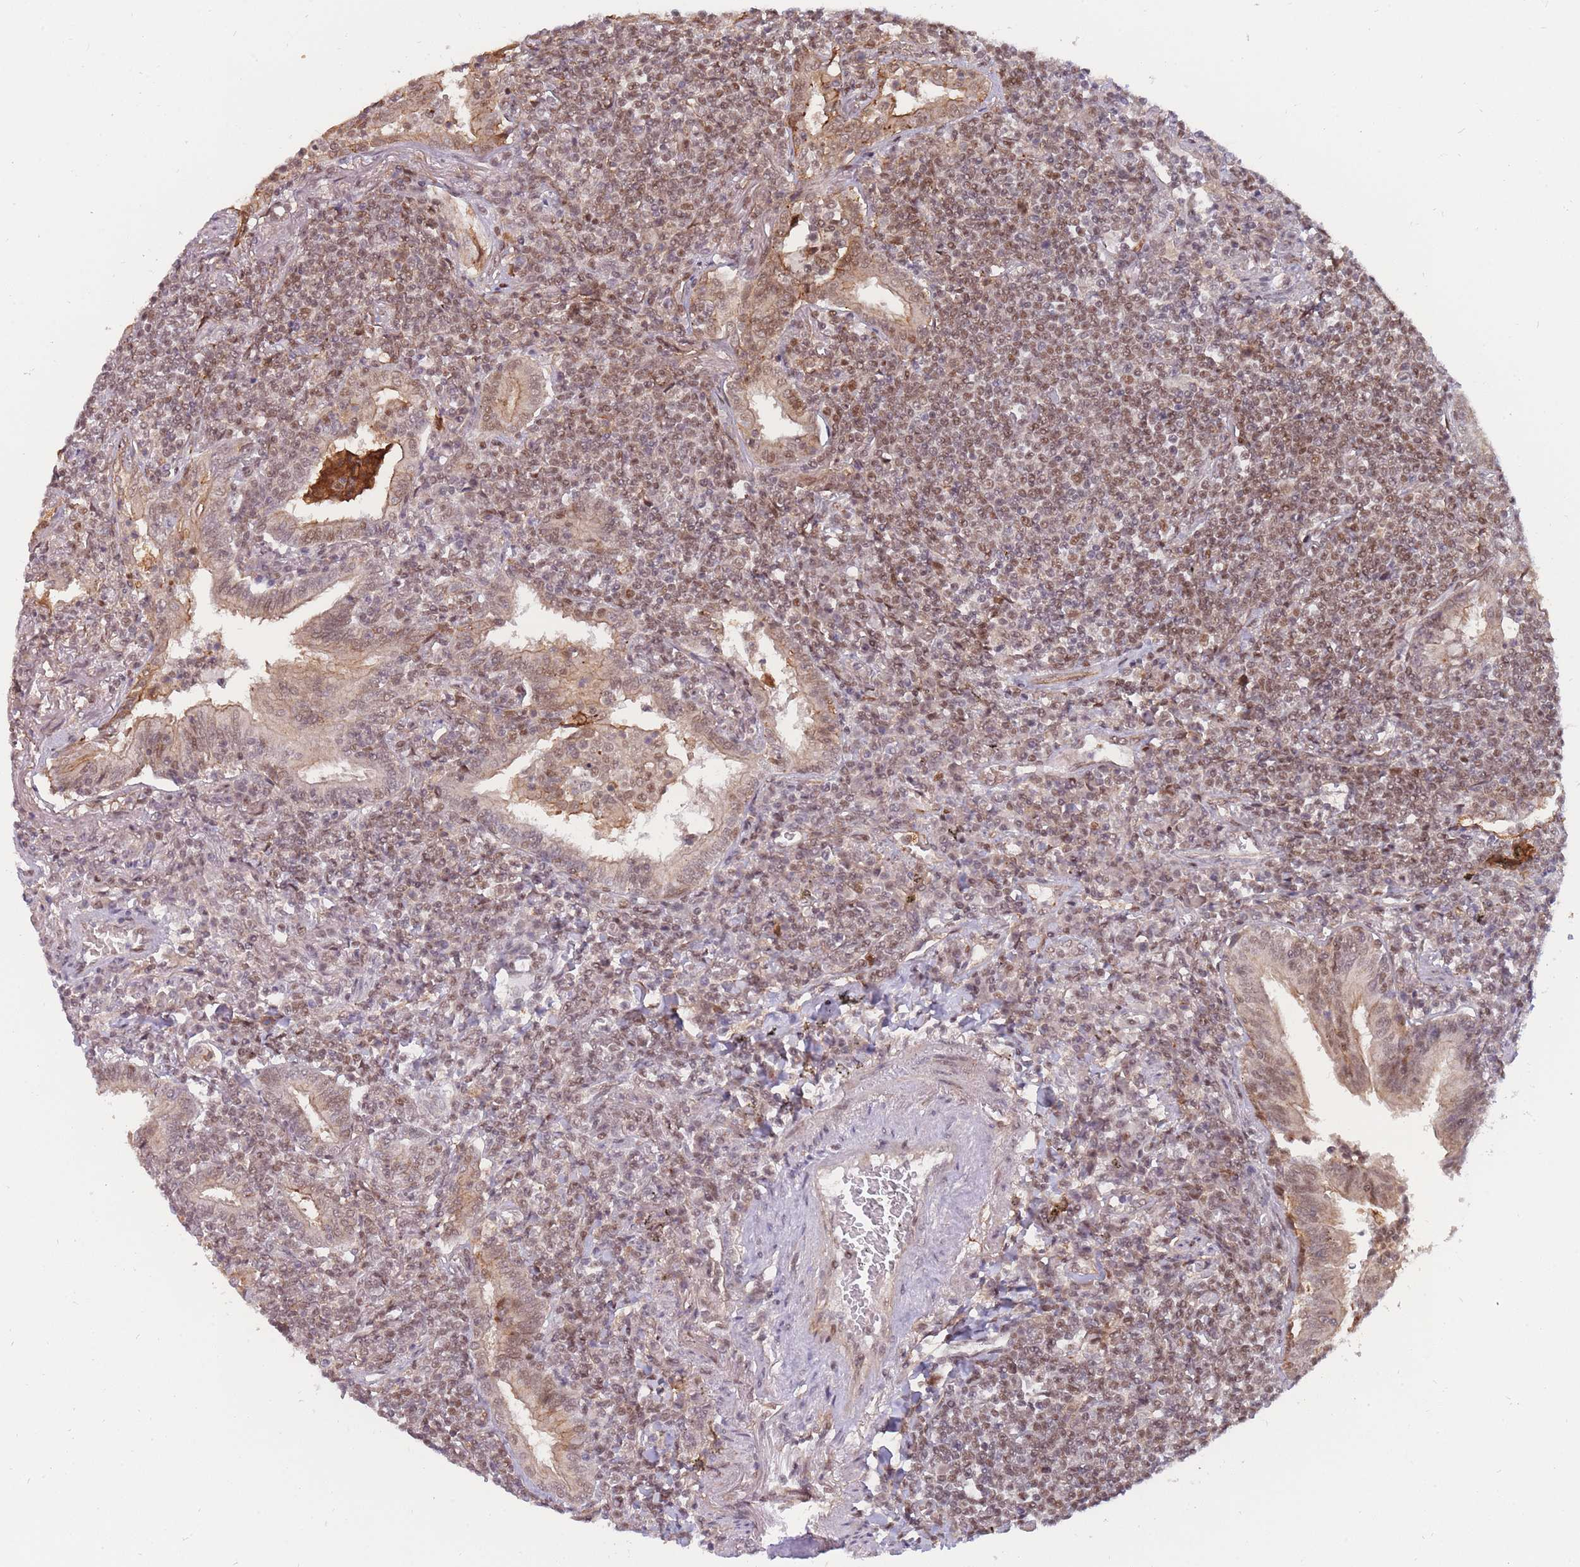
{"staining": {"intensity": "moderate", "quantity": "25%-75%", "location": "nuclear"}, "tissue": "lymphoma", "cell_type": "Tumor cells", "image_type": "cancer", "snomed": [{"axis": "morphology", "description": "Malignant lymphoma, non-Hodgkin's type, Low grade"}, {"axis": "topography", "description": "Lung"}], "caption": "Immunohistochemical staining of low-grade malignant lymphoma, non-Hodgkin's type reveals medium levels of moderate nuclear positivity in about 25%-75% of tumor cells.", "gene": "BOD1L1", "patient": {"sex": "female", "age": 71}}